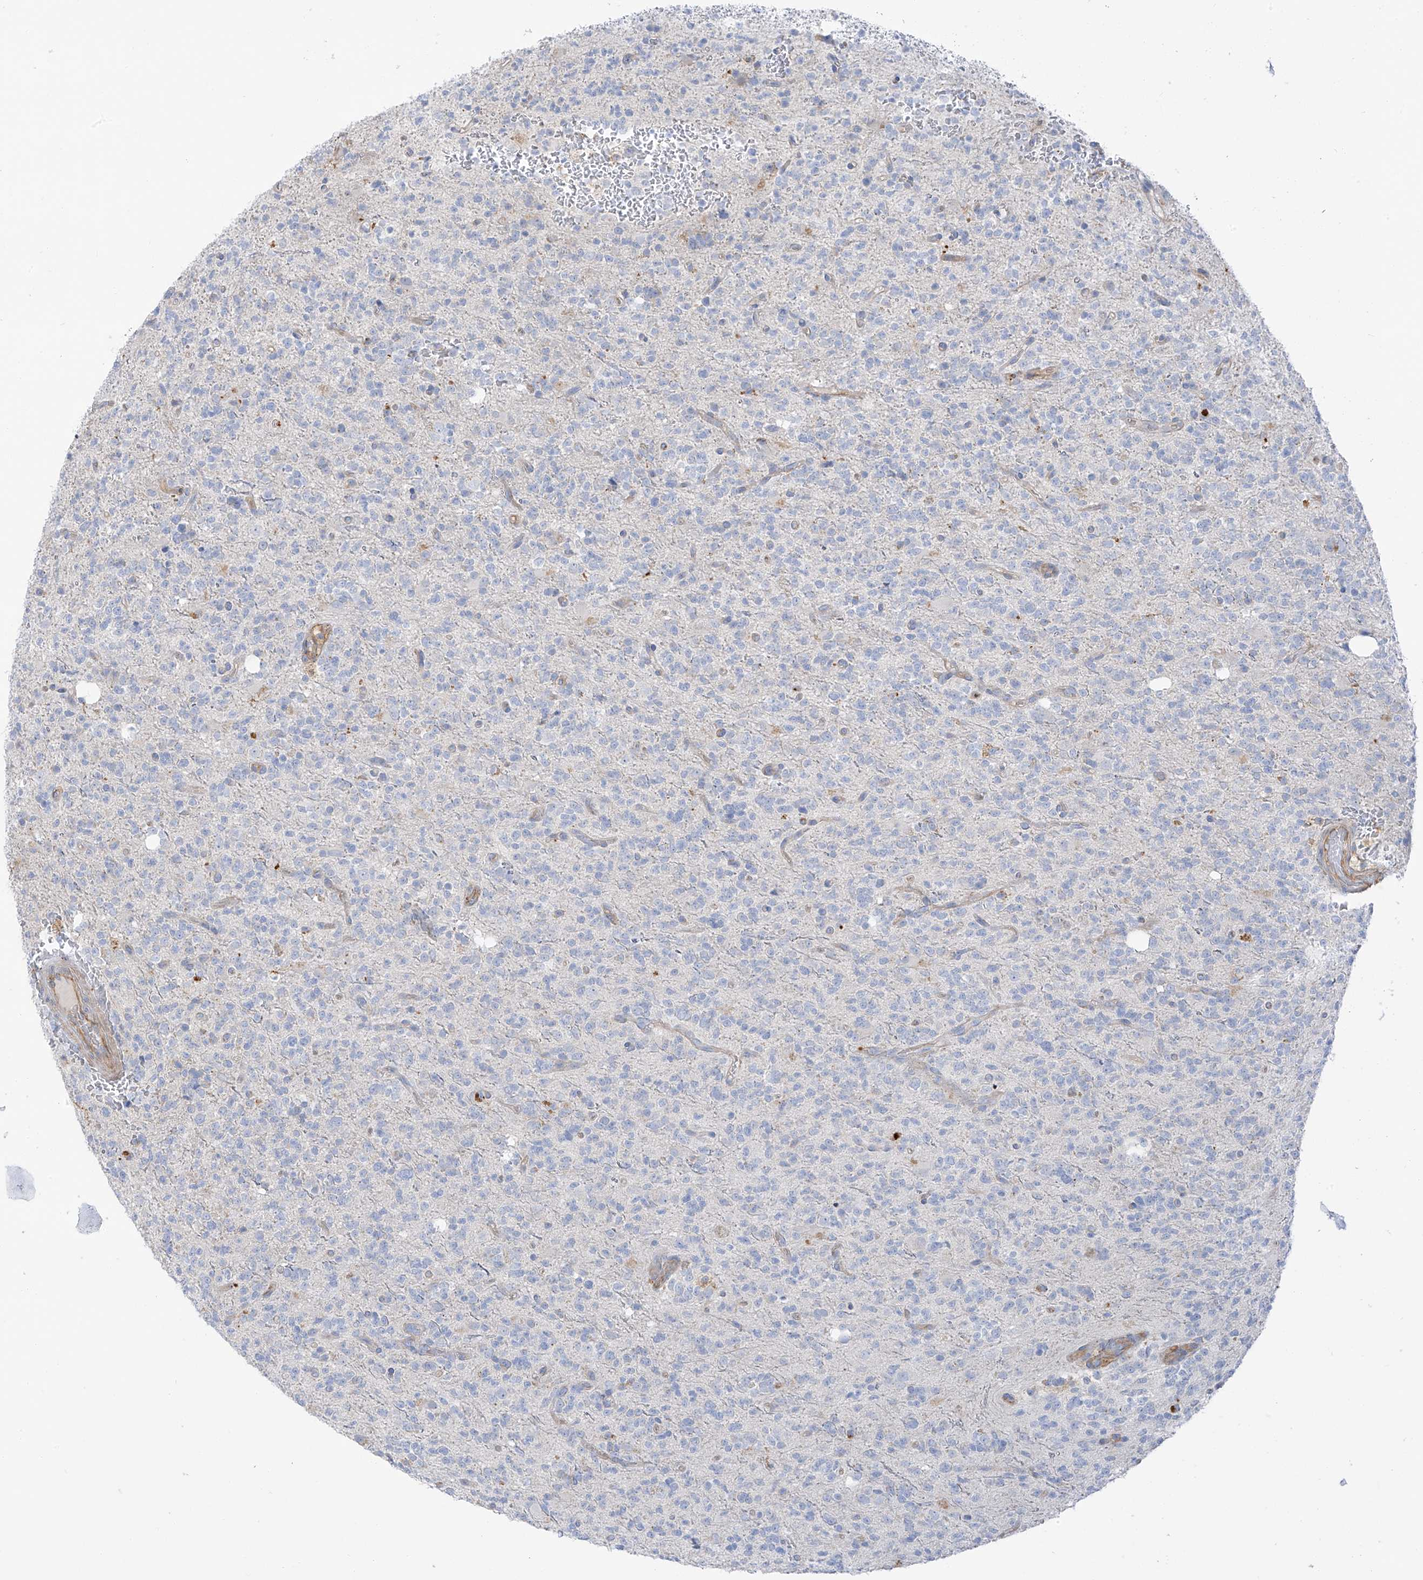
{"staining": {"intensity": "negative", "quantity": "none", "location": "none"}, "tissue": "glioma", "cell_type": "Tumor cells", "image_type": "cancer", "snomed": [{"axis": "morphology", "description": "Glioma, malignant, High grade"}, {"axis": "topography", "description": "Brain"}], "caption": "Malignant glioma (high-grade) was stained to show a protein in brown. There is no significant staining in tumor cells. (DAB (3,3'-diaminobenzidine) IHC with hematoxylin counter stain).", "gene": "TAL2", "patient": {"sex": "female", "age": 62}}